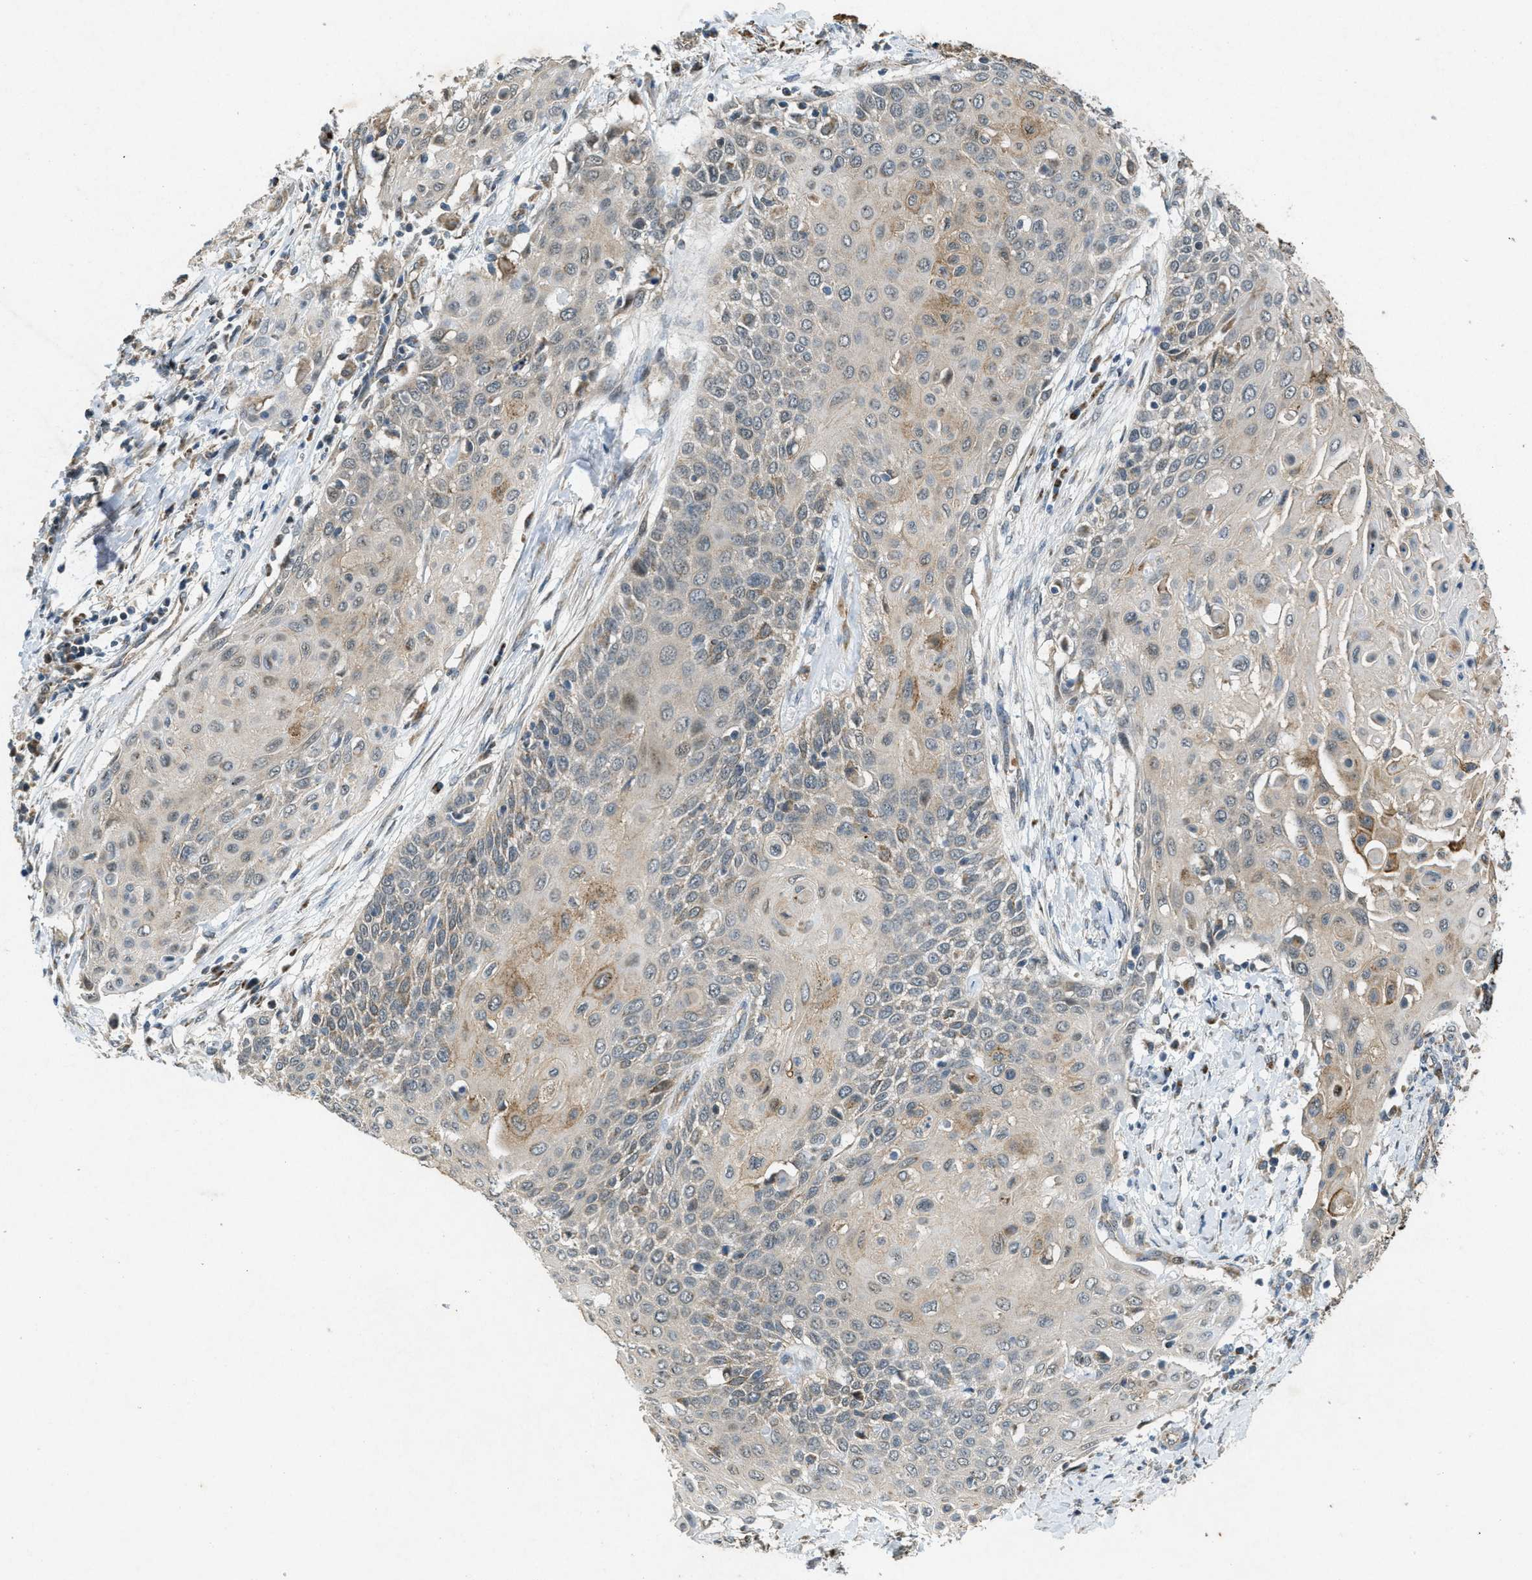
{"staining": {"intensity": "weak", "quantity": "25%-75%", "location": "cytoplasmic/membranous"}, "tissue": "cervical cancer", "cell_type": "Tumor cells", "image_type": "cancer", "snomed": [{"axis": "morphology", "description": "Squamous cell carcinoma, NOS"}, {"axis": "topography", "description": "Cervix"}], "caption": "This is an image of IHC staining of squamous cell carcinoma (cervical), which shows weak staining in the cytoplasmic/membranous of tumor cells.", "gene": "PPP1R15A", "patient": {"sex": "female", "age": 39}}